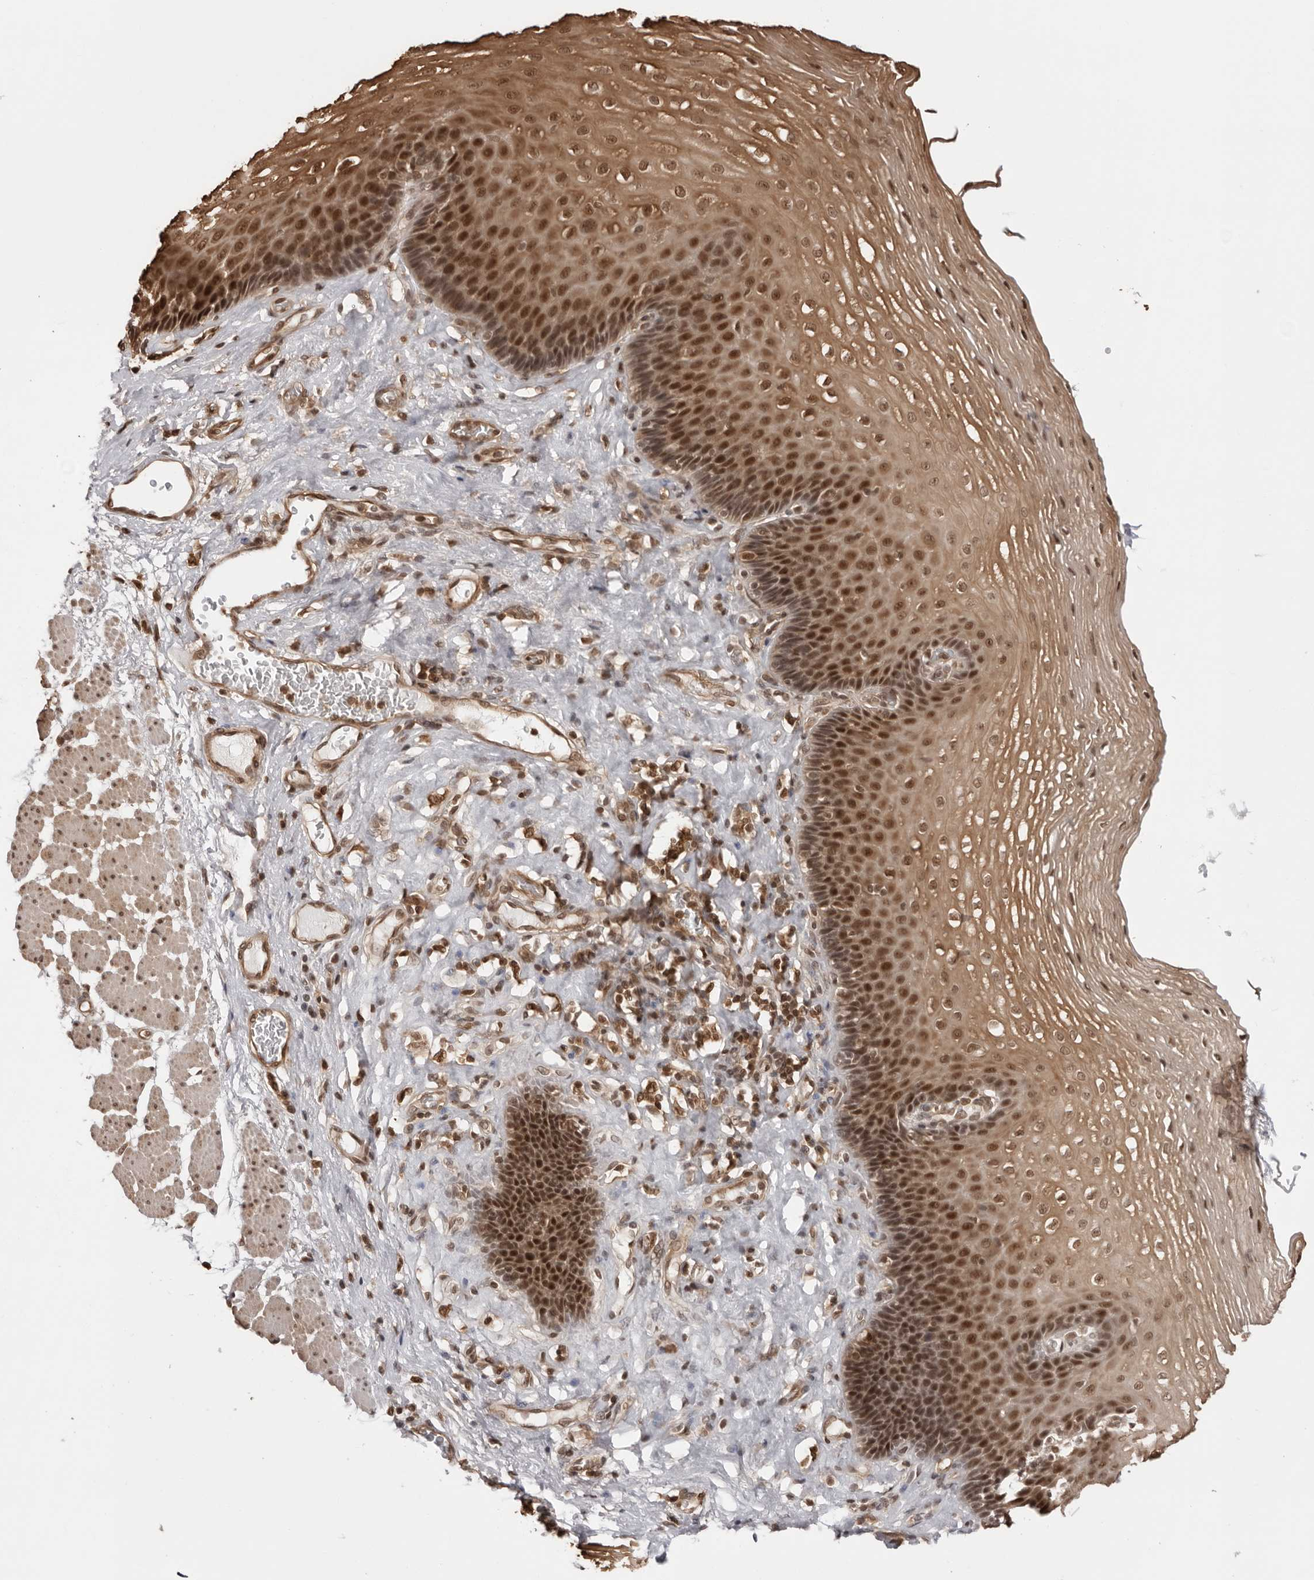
{"staining": {"intensity": "strong", "quantity": ">75%", "location": "cytoplasmic/membranous,nuclear"}, "tissue": "esophagus", "cell_type": "Squamous epithelial cells", "image_type": "normal", "snomed": [{"axis": "morphology", "description": "Normal tissue, NOS"}, {"axis": "topography", "description": "Esophagus"}], "caption": "IHC (DAB) staining of unremarkable esophagus exhibits strong cytoplasmic/membranous,nuclear protein expression in approximately >75% of squamous epithelial cells.", "gene": "SDE2", "patient": {"sex": "female", "age": 66}}